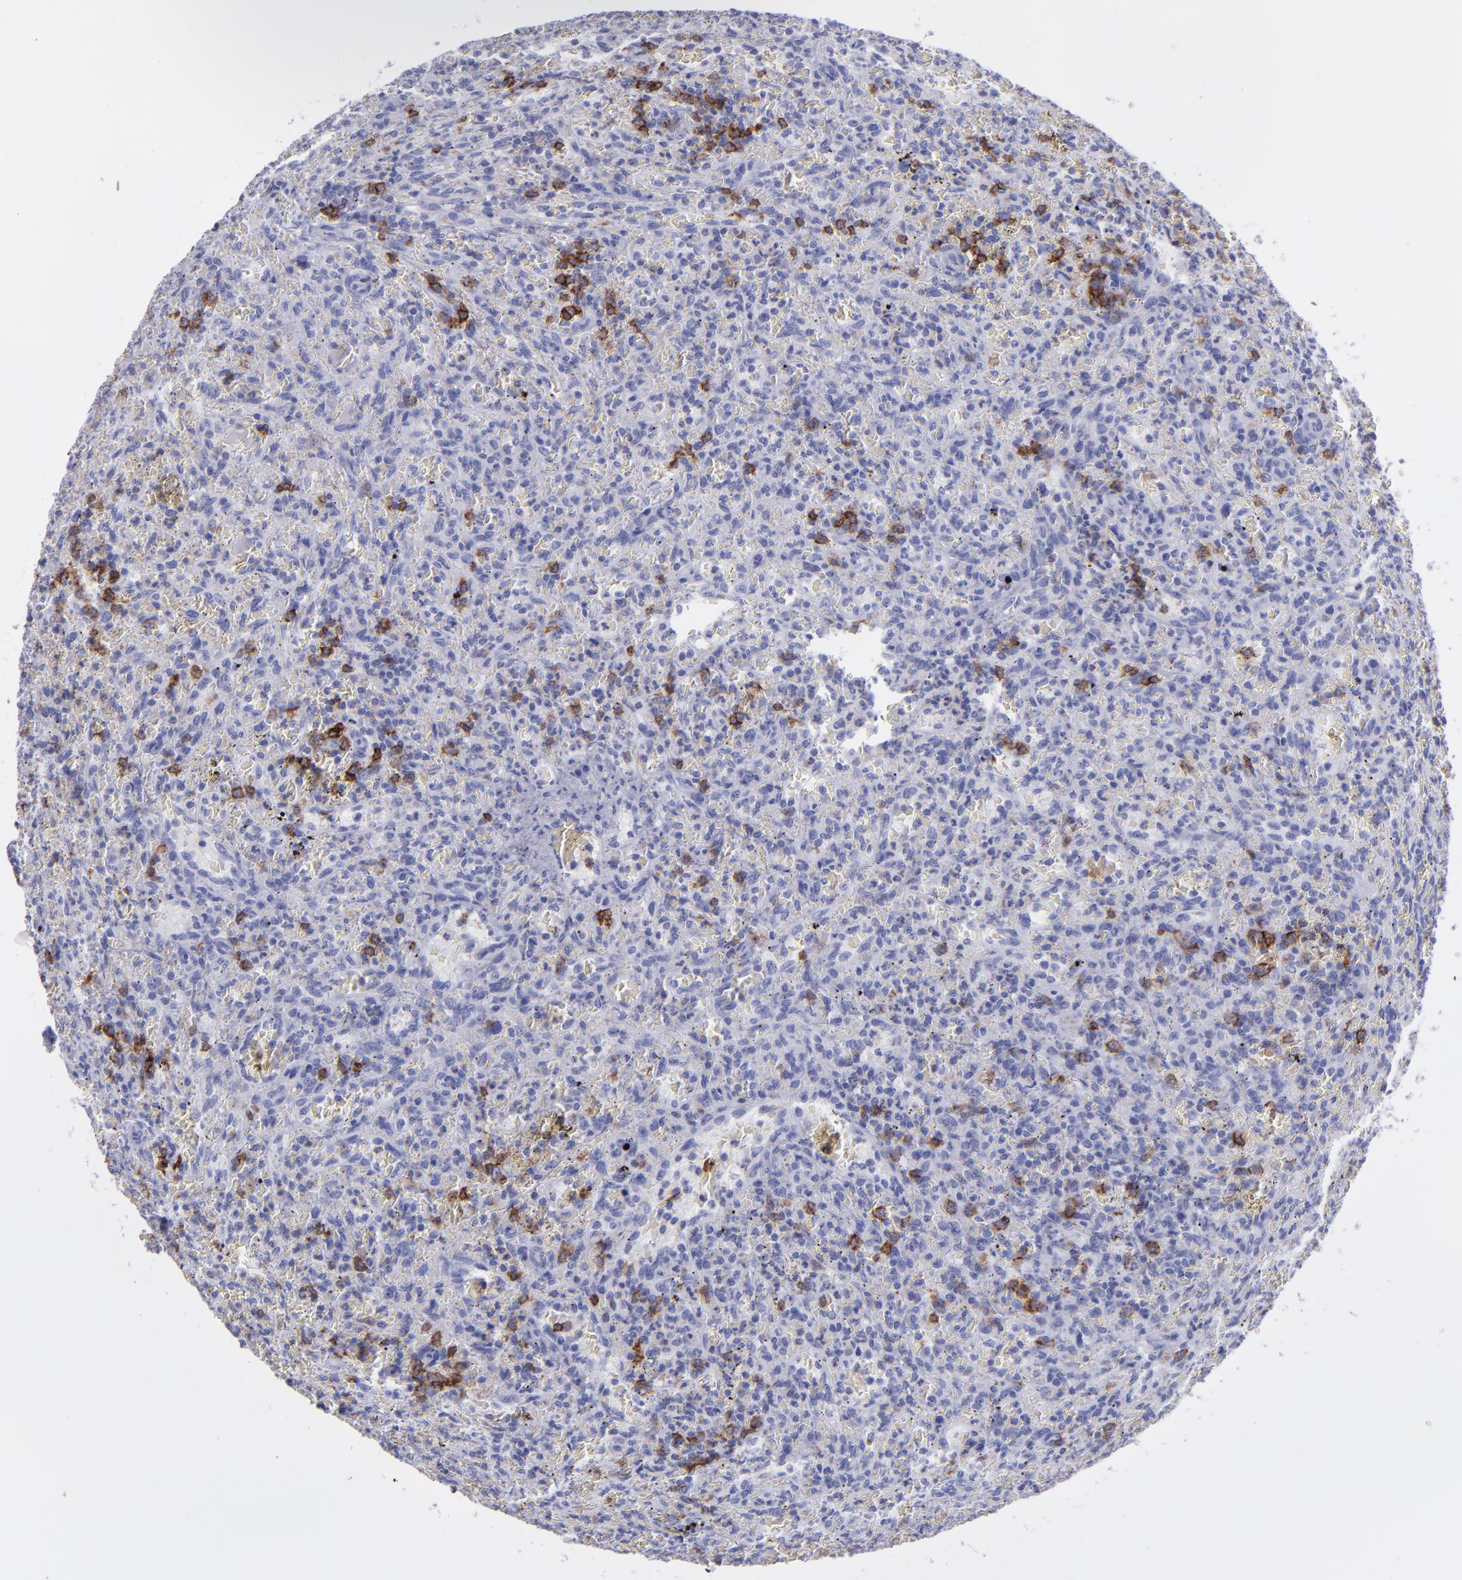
{"staining": {"intensity": "moderate", "quantity": "<25%", "location": "cytoplasmic/membranous"}, "tissue": "lymphoma", "cell_type": "Tumor cells", "image_type": "cancer", "snomed": [{"axis": "morphology", "description": "Malignant lymphoma, non-Hodgkin's type, Low grade"}, {"axis": "topography", "description": "Spleen"}], "caption": "Lymphoma stained with a protein marker demonstrates moderate staining in tumor cells.", "gene": "CD37", "patient": {"sex": "female", "age": 64}}